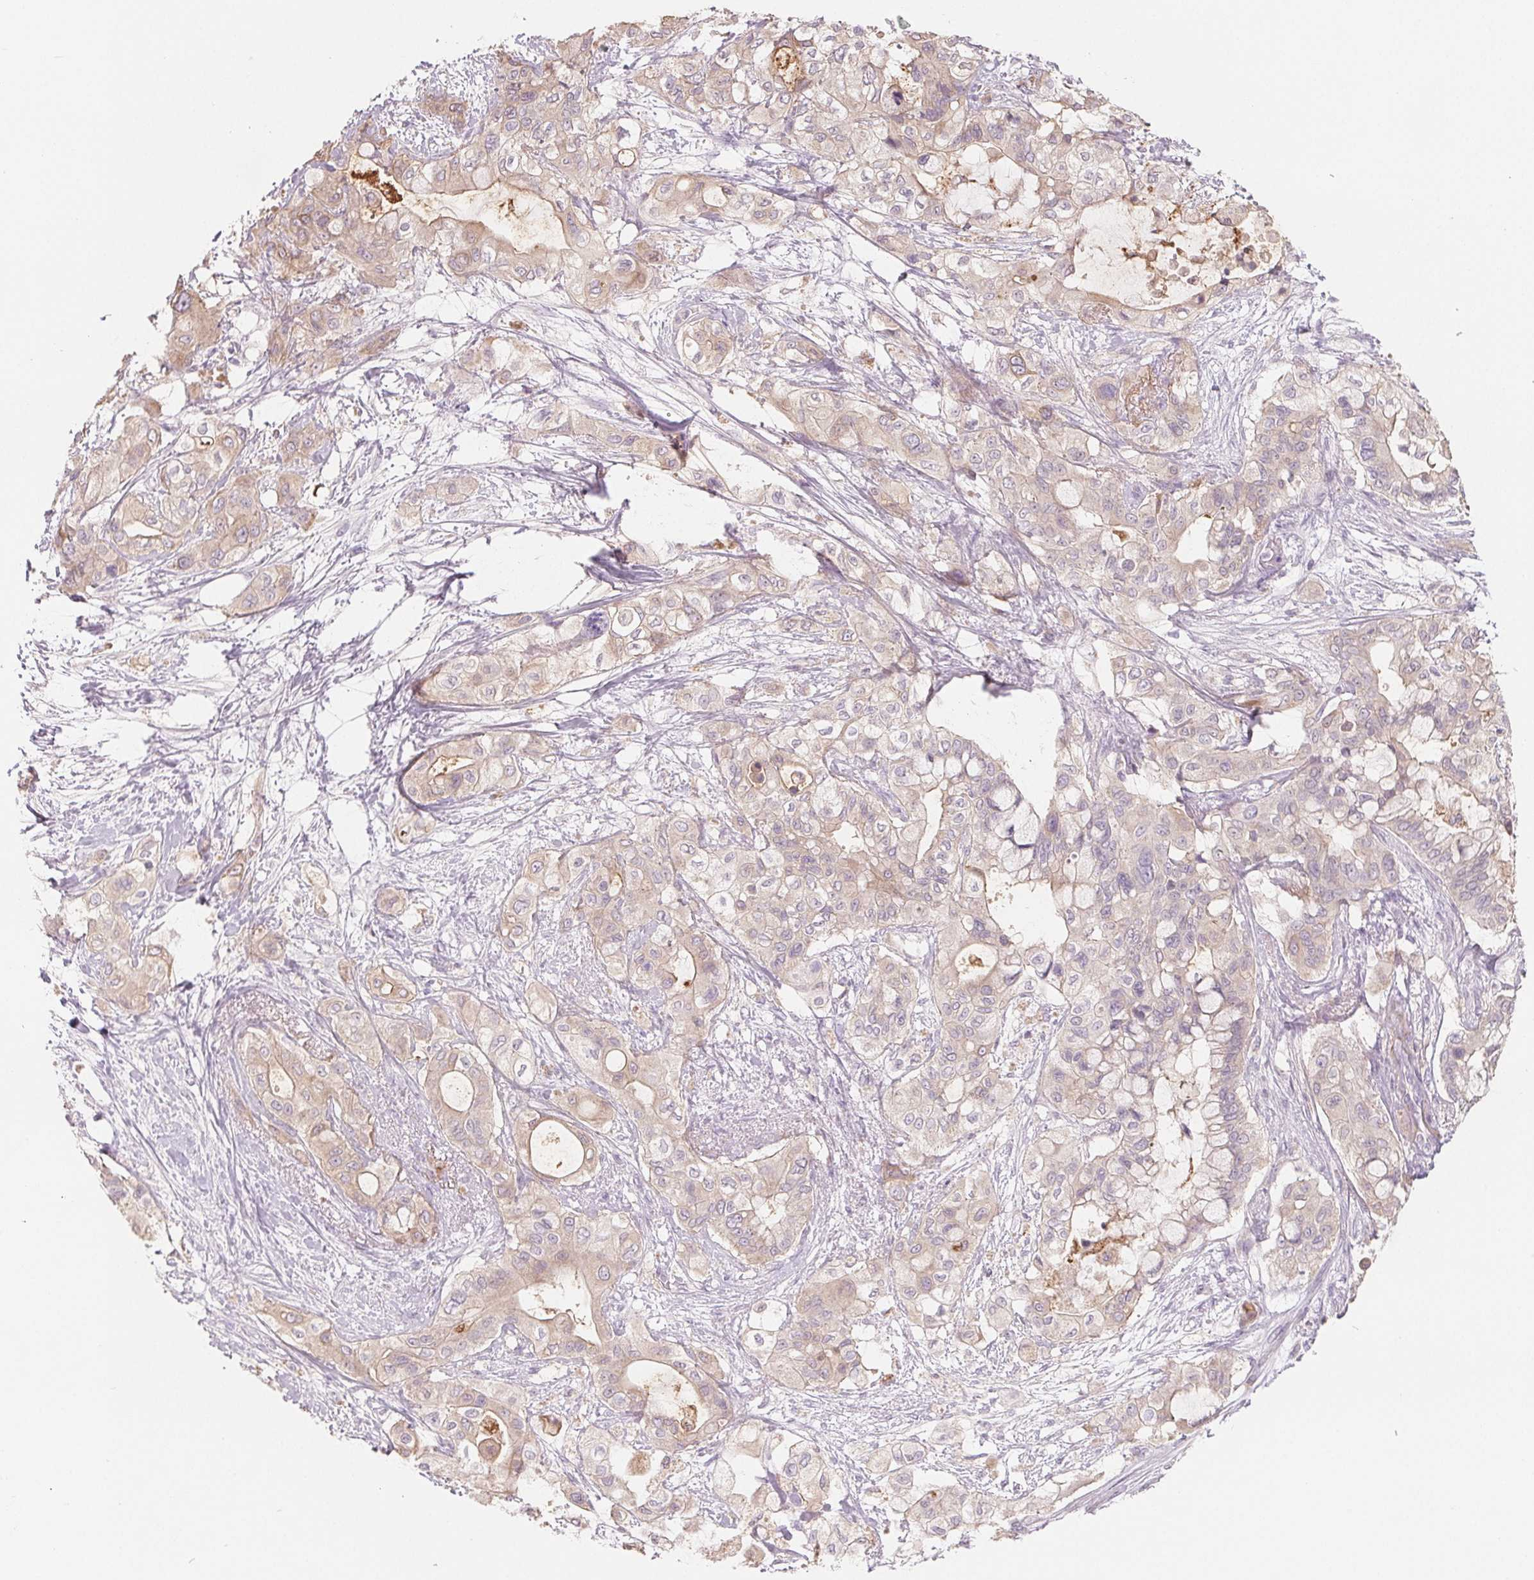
{"staining": {"intensity": "weak", "quantity": "25%-75%", "location": "cytoplasmic/membranous"}, "tissue": "pancreatic cancer", "cell_type": "Tumor cells", "image_type": "cancer", "snomed": [{"axis": "morphology", "description": "Adenocarcinoma, NOS"}, {"axis": "topography", "description": "Pancreas"}], "caption": "Weak cytoplasmic/membranous staining for a protein is appreciated in approximately 25%-75% of tumor cells of pancreatic cancer using IHC.", "gene": "VTCN1", "patient": {"sex": "male", "age": 71}}